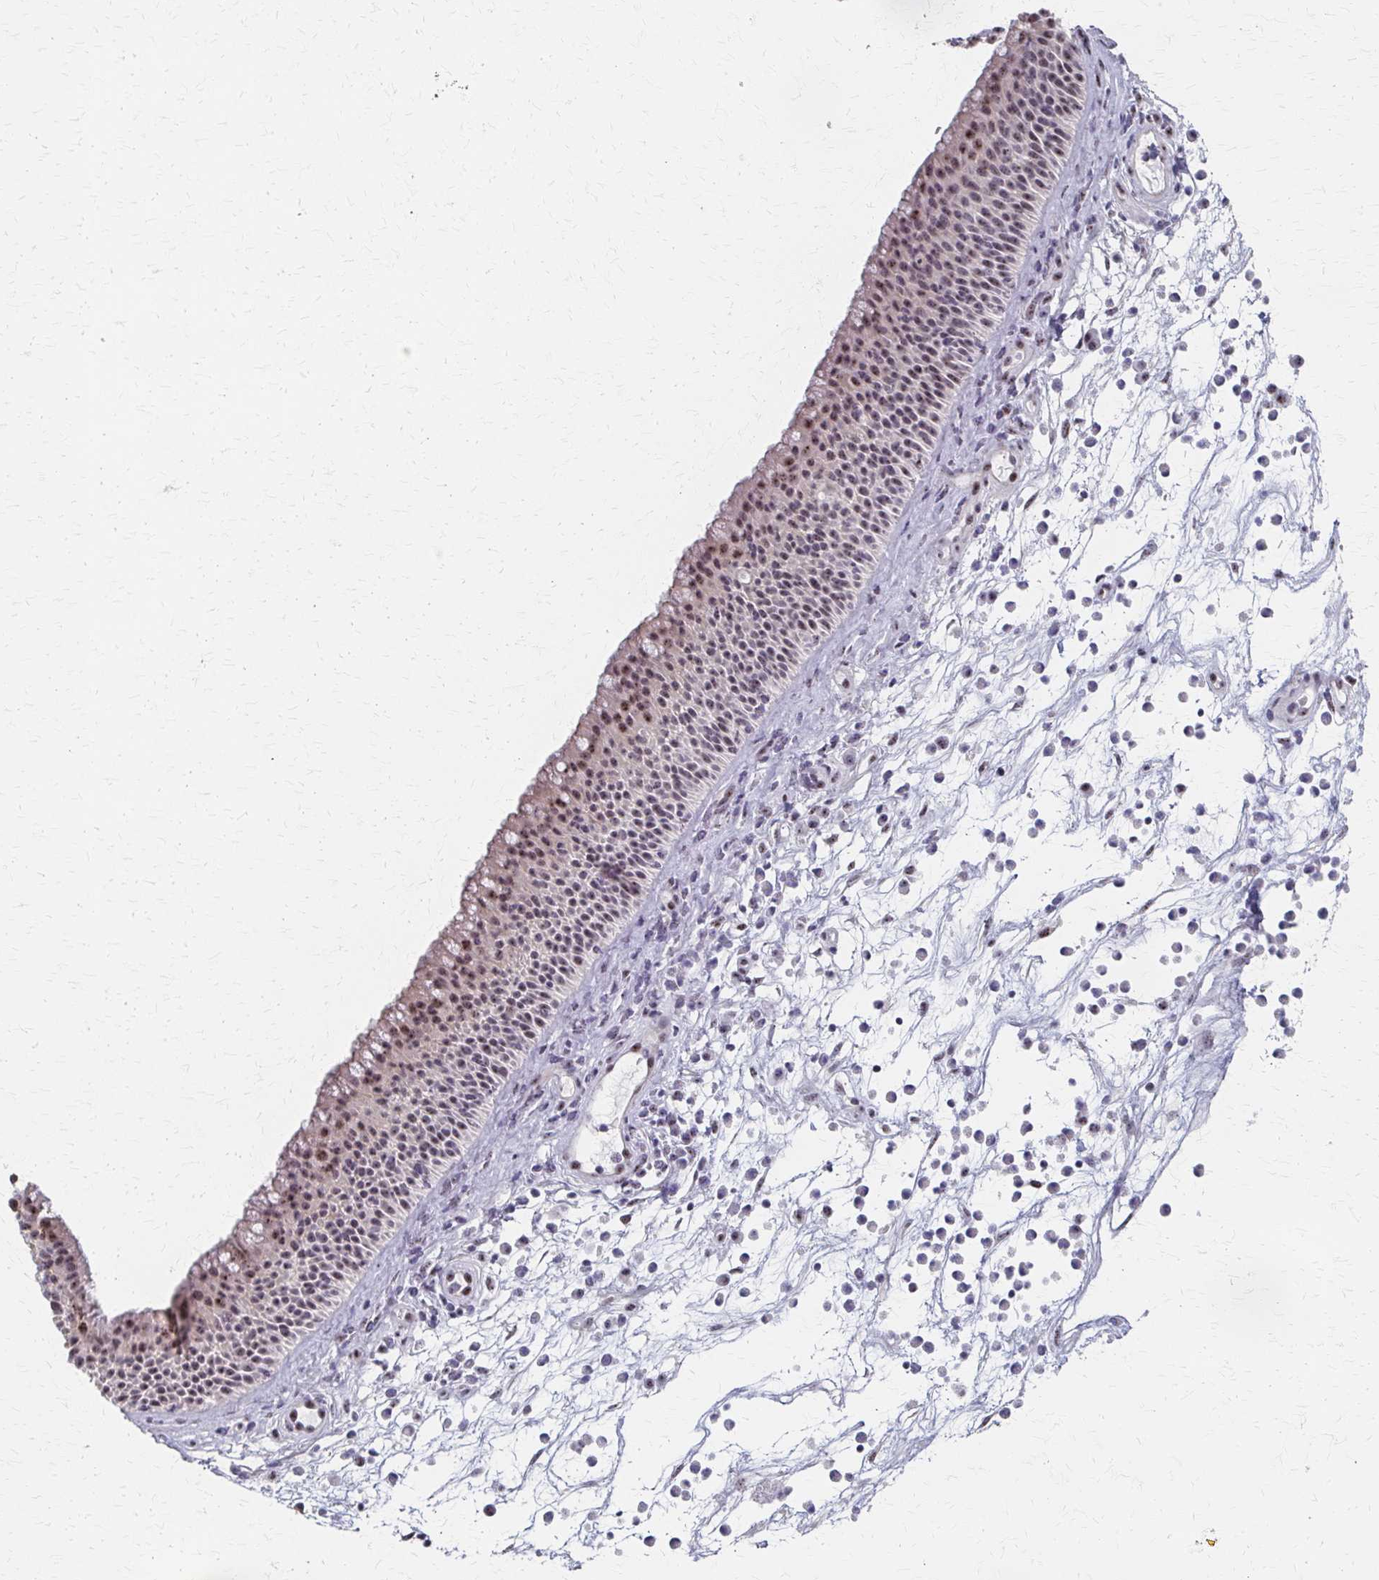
{"staining": {"intensity": "strong", "quantity": "25%-75%", "location": "nuclear"}, "tissue": "nasopharynx", "cell_type": "Respiratory epithelial cells", "image_type": "normal", "snomed": [{"axis": "morphology", "description": "Normal tissue, NOS"}, {"axis": "topography", "description": "Nasopharynx"}], "caption": "Immunohistochemistry (IHC) of benign human nasopharynx displays high levels of strong nuclear expression in approximately 25%-75% of respiratory epithelial cells.", "gene": "PES1", "patient": {"sex": "male", "age": 56}}